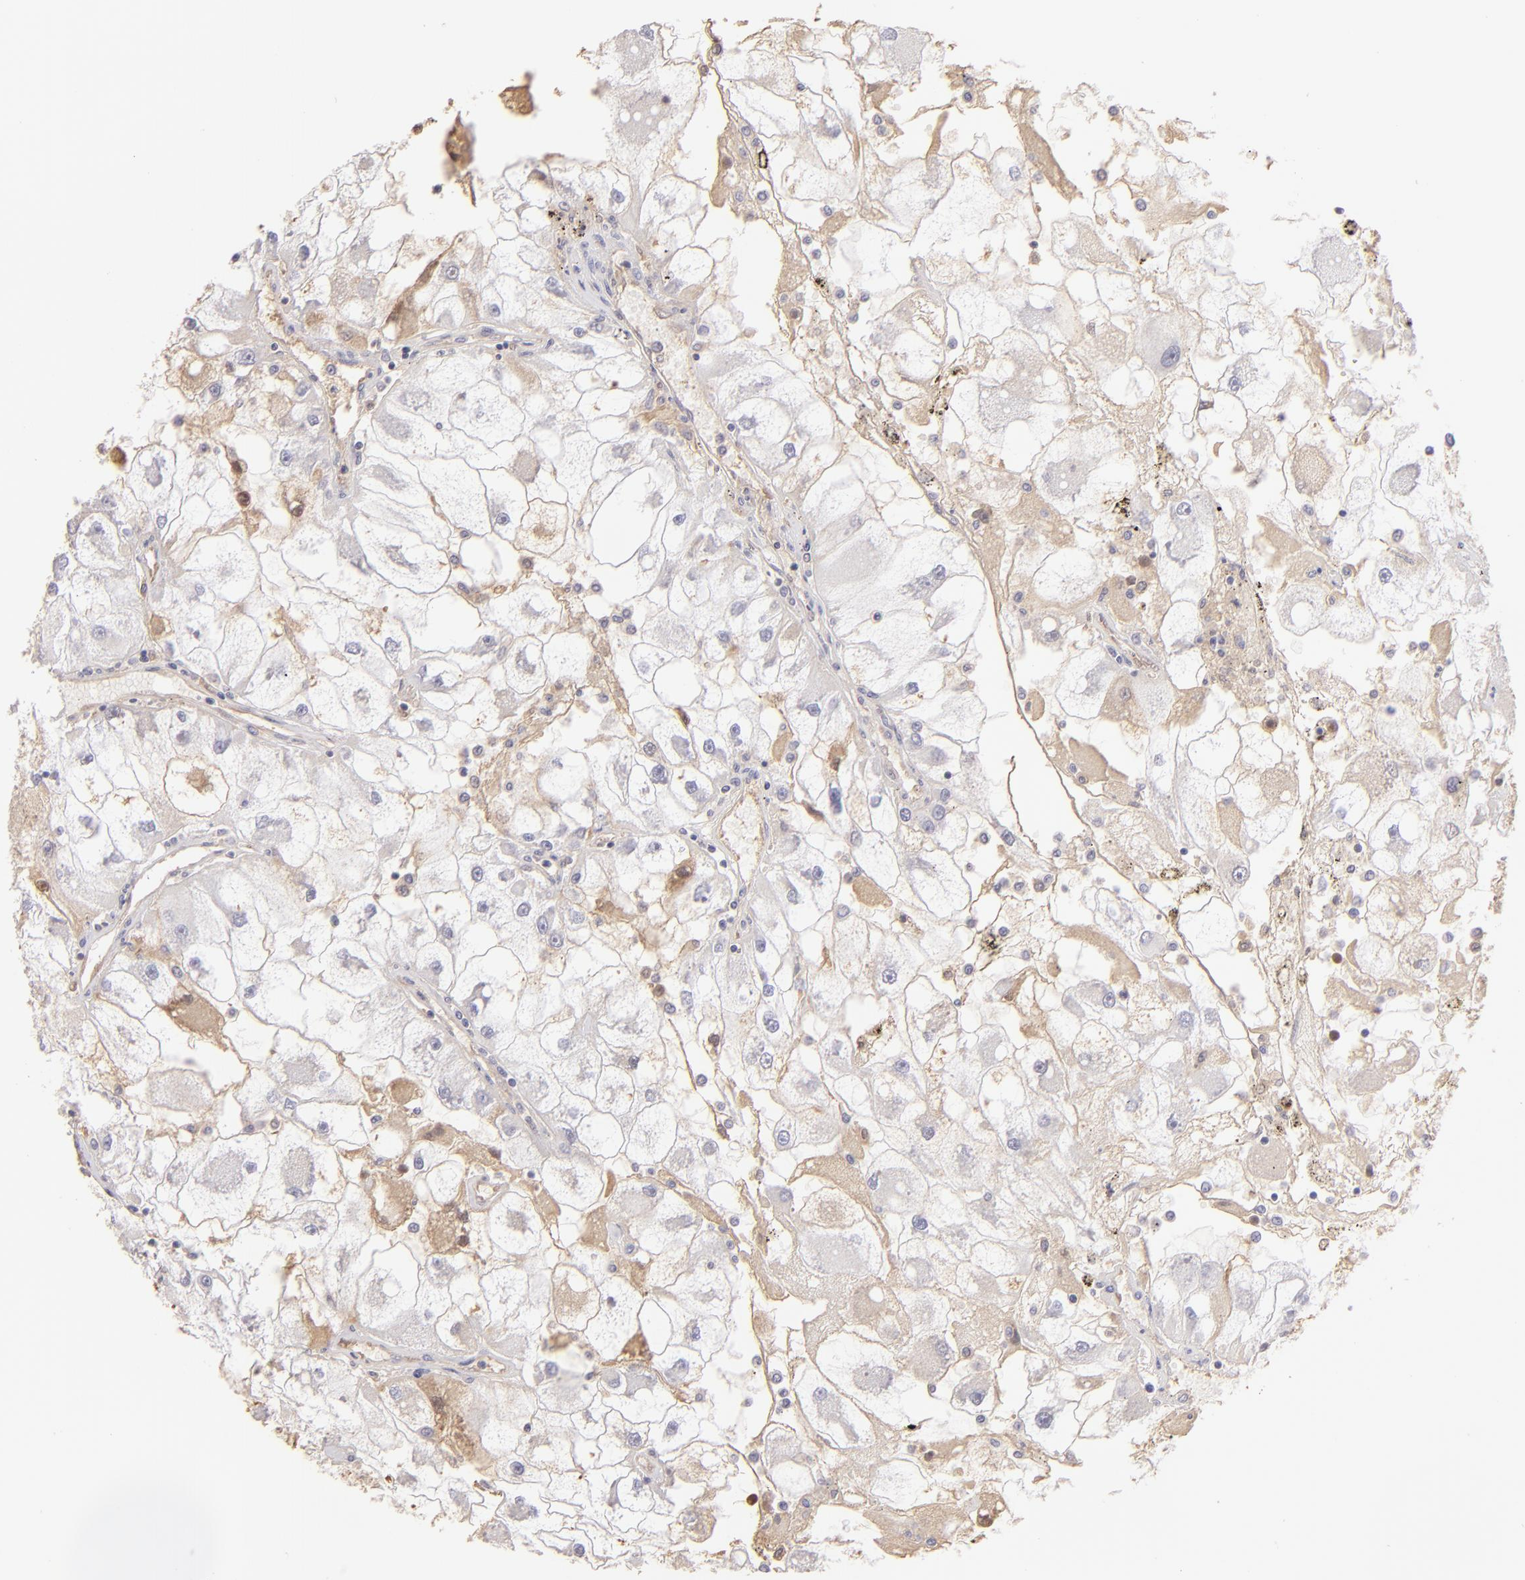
{"staining": {"intensity": "negative", "quantity": "none", "location": "none"}, "tissue": "renal cancer", "cell_type": "Tumor cells", "image_type": "cancer", "snomed": [{"axis": "morphology", "description": "Adenocarcinoma, NOS"}, {"axis": "topography", "description": "Kidney"}], "caption": "Tumor cells are negative for brown protein staining in renal adenocarcinoma.", "gene": "MAGEA1", "patient": {"sex": "female", "age": 73}}